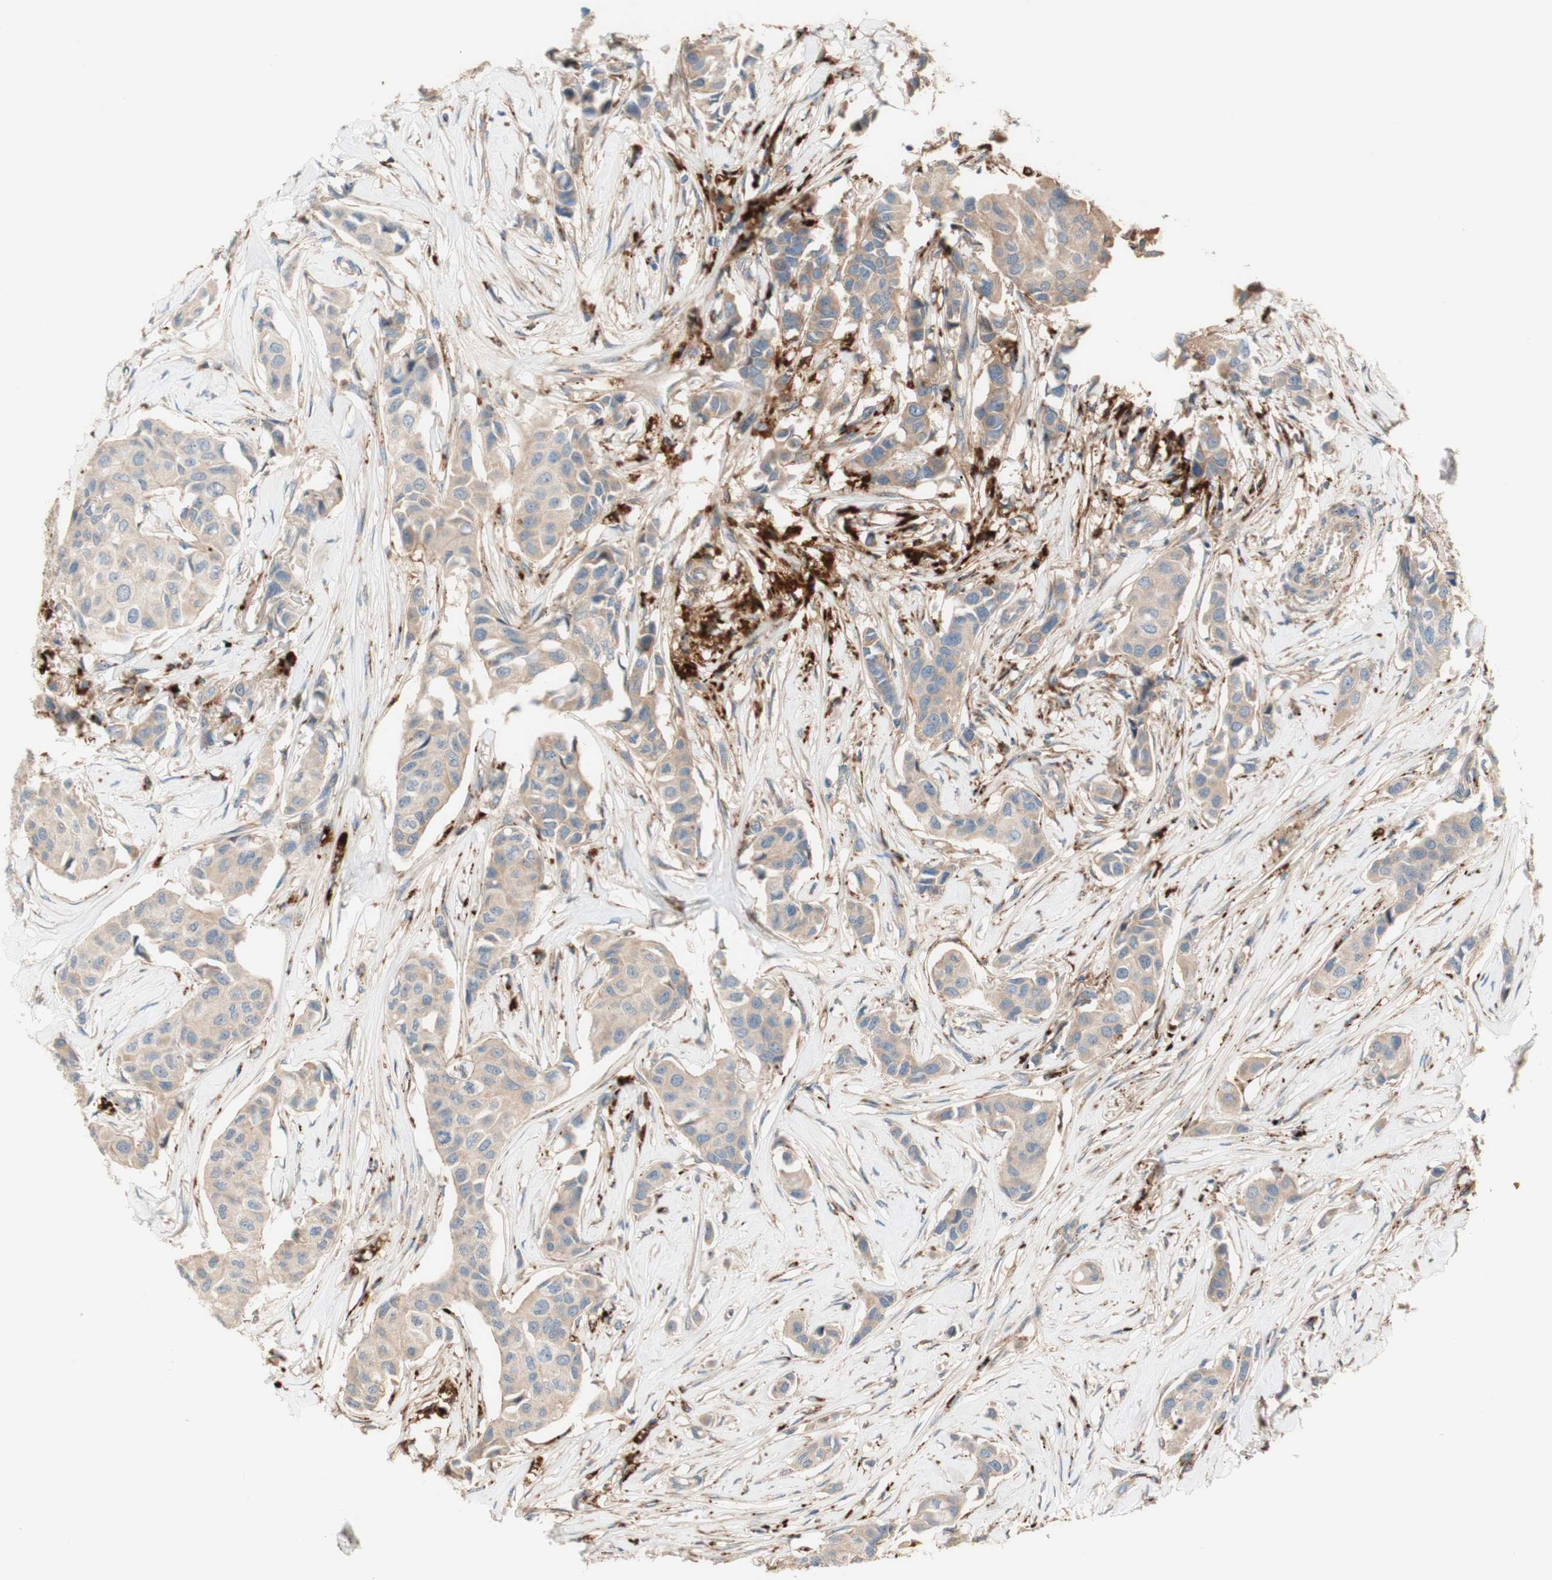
{"staining": {"intensity": "weak", "quantity": ">75%", "location": "cytoplasmic/membranous"}, "tissue": "breast cancer", "cell_type": "Tumor cells", "image_type": "cancer", "snomed": [{"axis": "morphology", "description": "Duct carcinoma"}, {"axis": "topography", "description": "Breast"}], "caption": "A high-resolution image shows immunohistochemistry (IHC) staining of breast cancer, which reveals weak cytoplasmic/membranous expression in about >75% of tumor cells.", "gene": "PTPN21", "patient": {"sex": "female", "age": 80}}